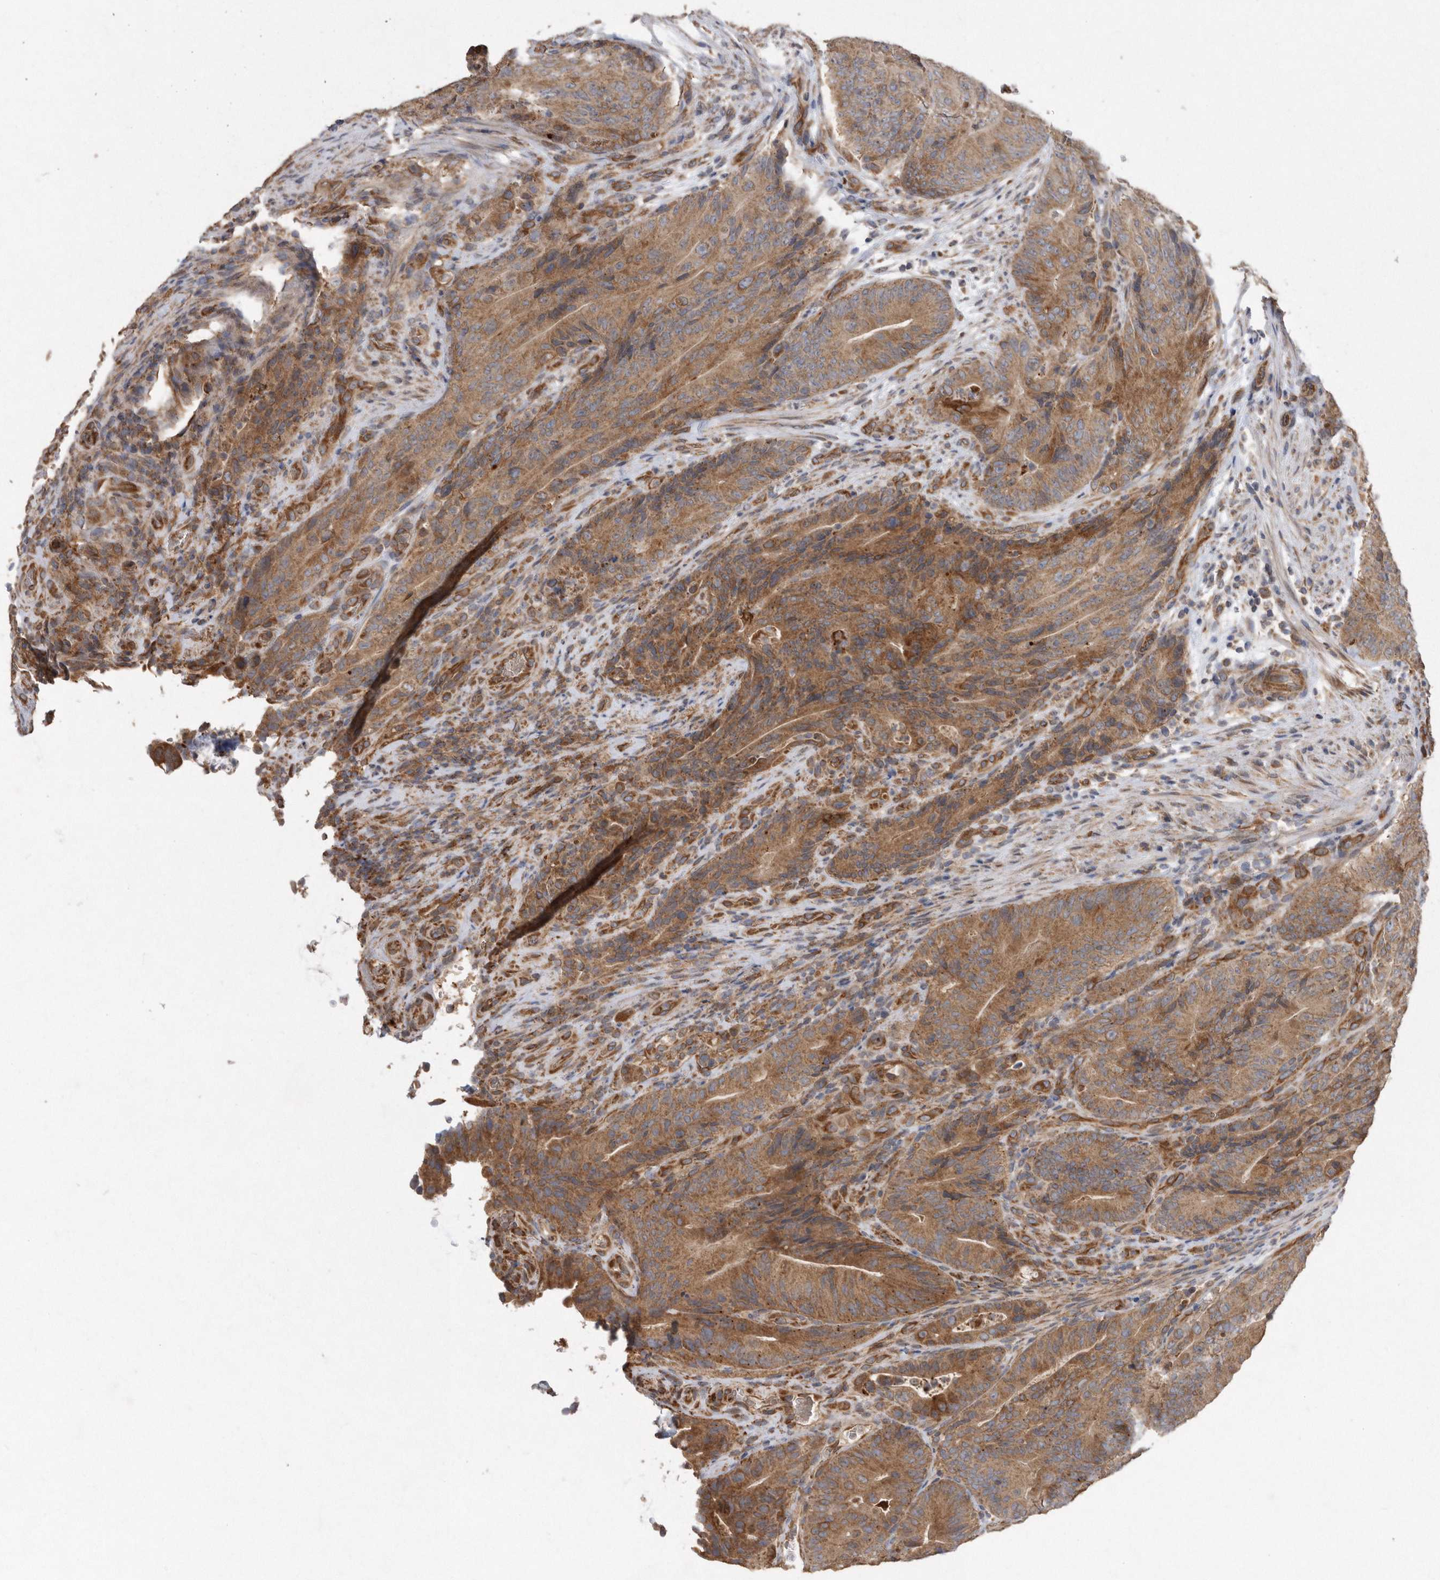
{"staining": {"intensity": "moderate", "quantity": ">75%", "location": "cytoplasmic/membranous"}, "tissue": "colorectal cancer", "cell_type": "Tumor cells", "image_type": "cancer", "snomed": [{"axis": "morphology", "description": "Normal tissue, NOS"}, {"axis": "topography", "description": "Colon"}], "caption": "IHC micrograph of human colorectal cancer stained for a protein (brown), which shows medium levels of moderate cytoplasmic/membranous expression in approximately >75% of tumor cells.", "gene": "PON2", "patient": {"sex": "female", "age": 82}}